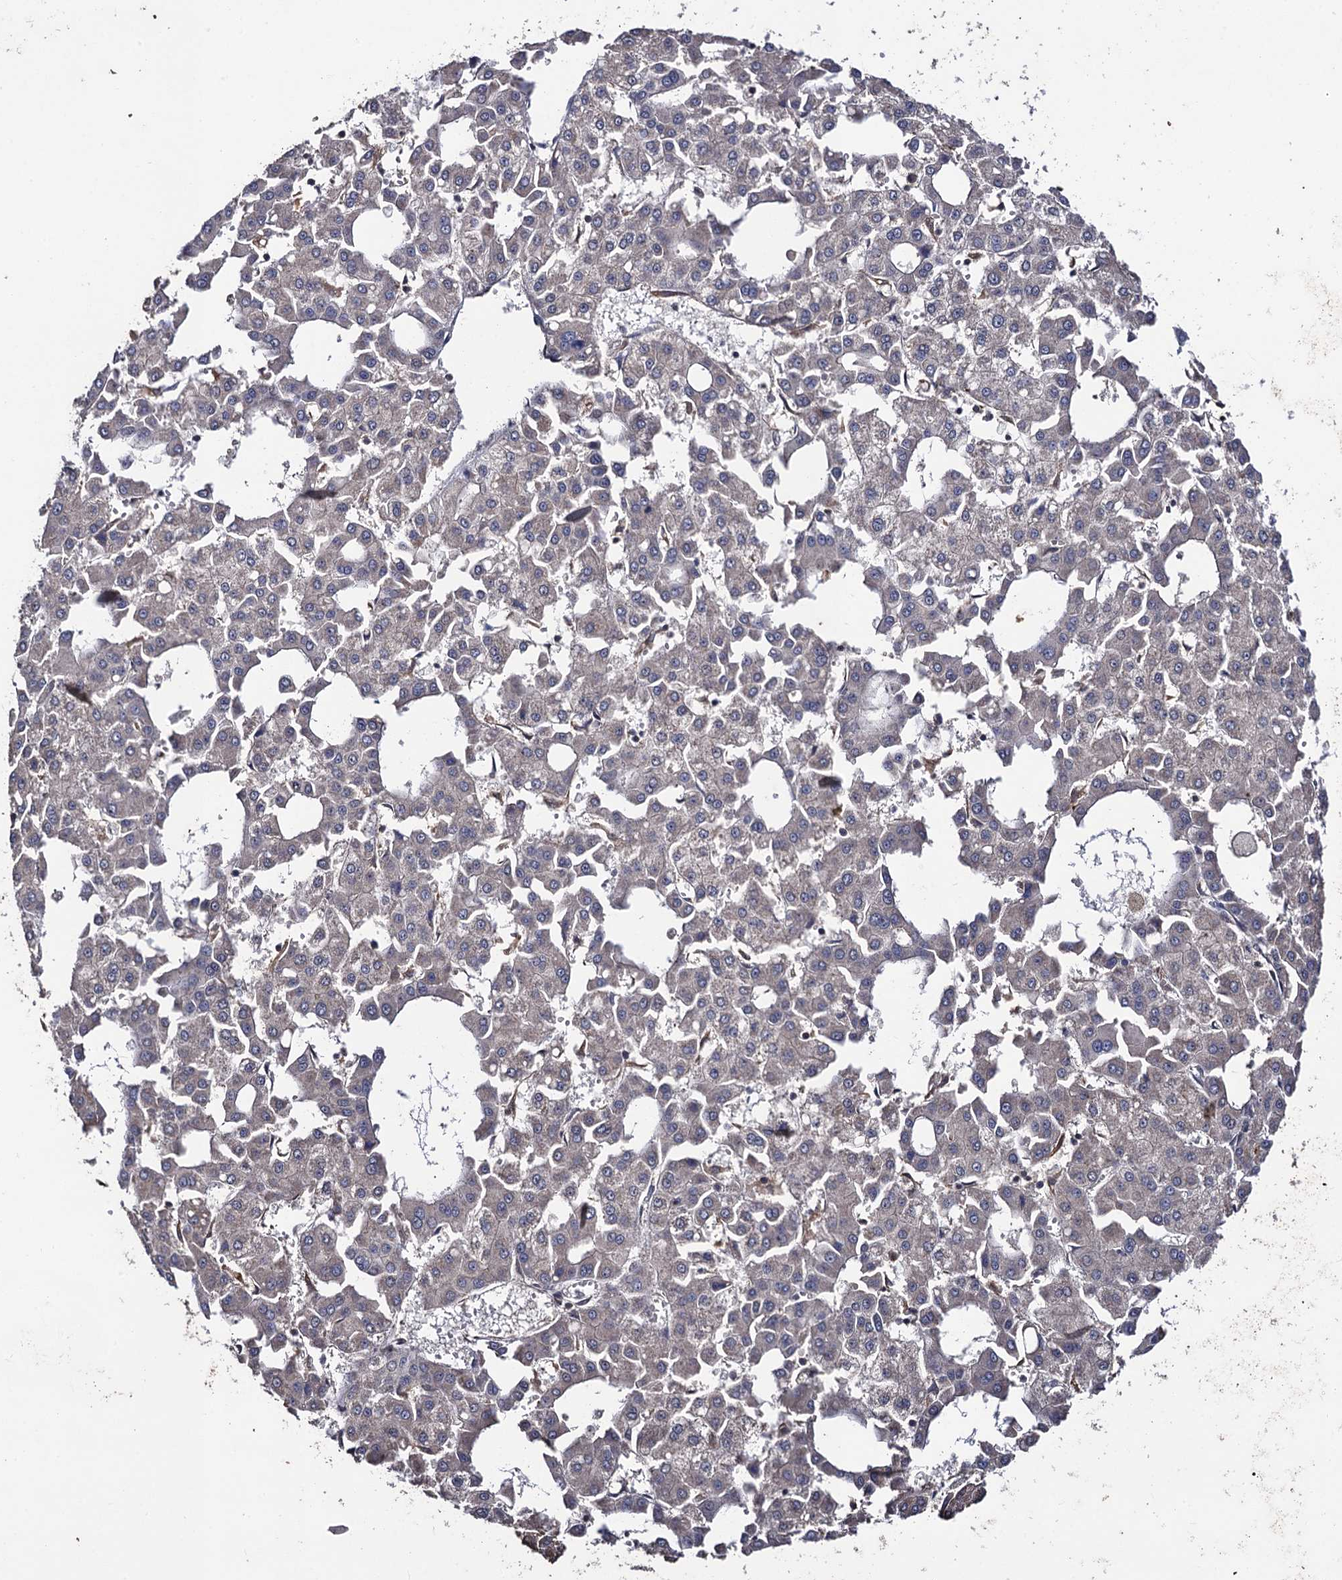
{"staining": {"intensity": "negative", "quantity": "none", "location": "none"}, "tissue": "liver cancer", "cell_type": "Tumor cells", "image_type": "cancer", "snomed": [{"axis": "morphology", "description": "Carcinoma, Hepatocellular, NOS"}, {"axis": "topography", "description": "Liver"}], "caption": "DAB (3,3'-diaminobenzidine) immunohistochemical staining of liver cancer (hepatocellular carcinoma) shows no significant staining in tumor cells.", "gene": "LRRC63", "patient": {"sex": "male", "age": 47}}